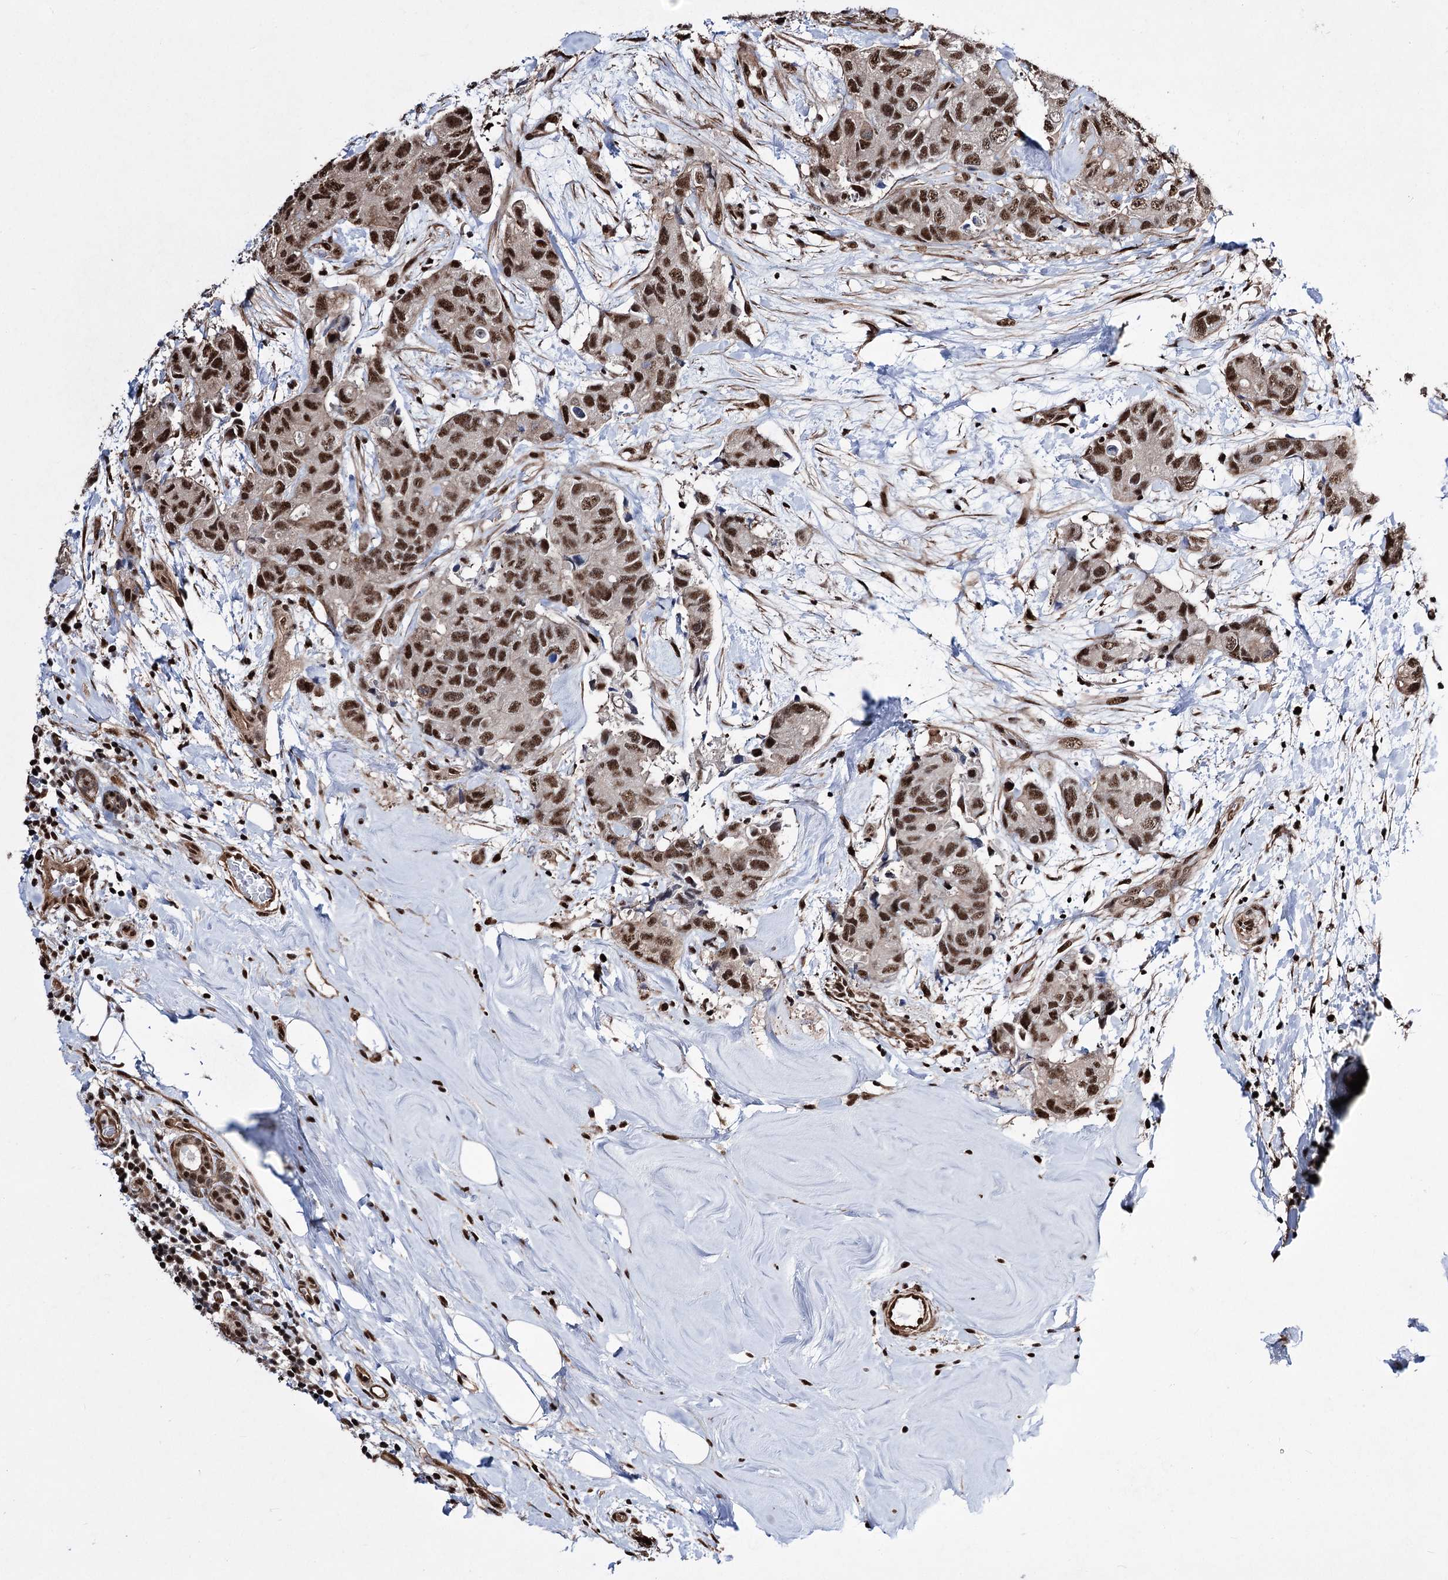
{"staining": {"intensity": "moderate", "quantity": ">75%", "location": "nuclear"}, "tissue": "breast cancer", "cell_type": "Tumor cells", "image_type": "cancer", "snomed": [{"axis": "morphology", "description": "Duct carcinoma"}, {"axis": "topography", "description": "Breast"}], "caption": "This micrograph exhibits immunohistochemistry staining of breast intraductal carcinoma, with medium moderate nuclear positivity in about >75% of tumor cells.", "gene": "CHMP7", "patient": {"sex": "female", "age": 62}}